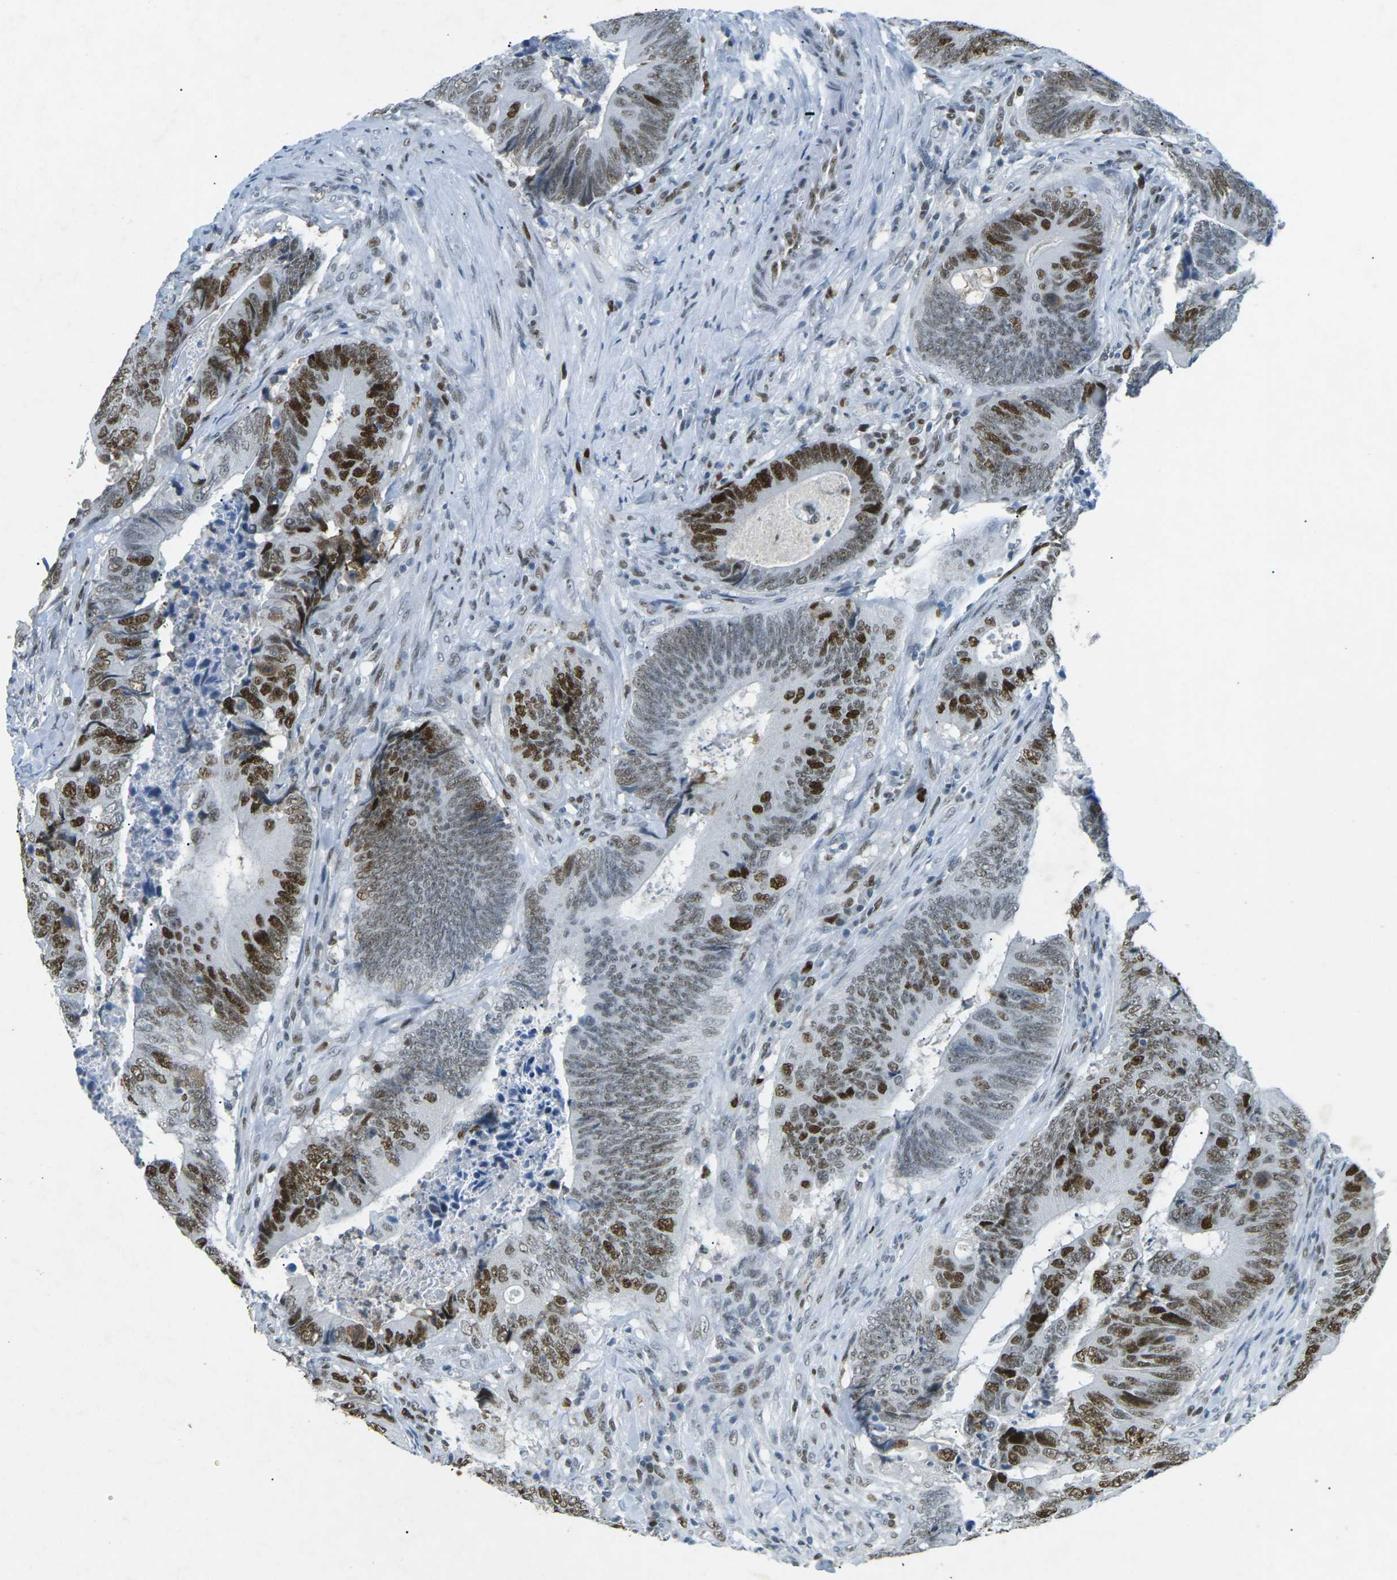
{"staining": {"intensity": "strong", "quantity": ">75%", "location": "nuclear"}, "tissue": "colorectal cancer", "cell_type": "Tumor cells", "image_type": "cancer", "snomed": [{"axis": "morphology", "description": "Normal tissue, NOS"}, {"axis": "morphology", "description": "Adenocarcinoma, NOS"}, {"axis": "topography", "description": "Colon"}], "caption": "Immunohistochemical staining of colorectal cancer (adenocarcinoma) reveals high levels of strong nuclear protein positivity in about >75% of tumor cells.", "gene": "RB1", "patient": {"sex": "male", "age": 56}}